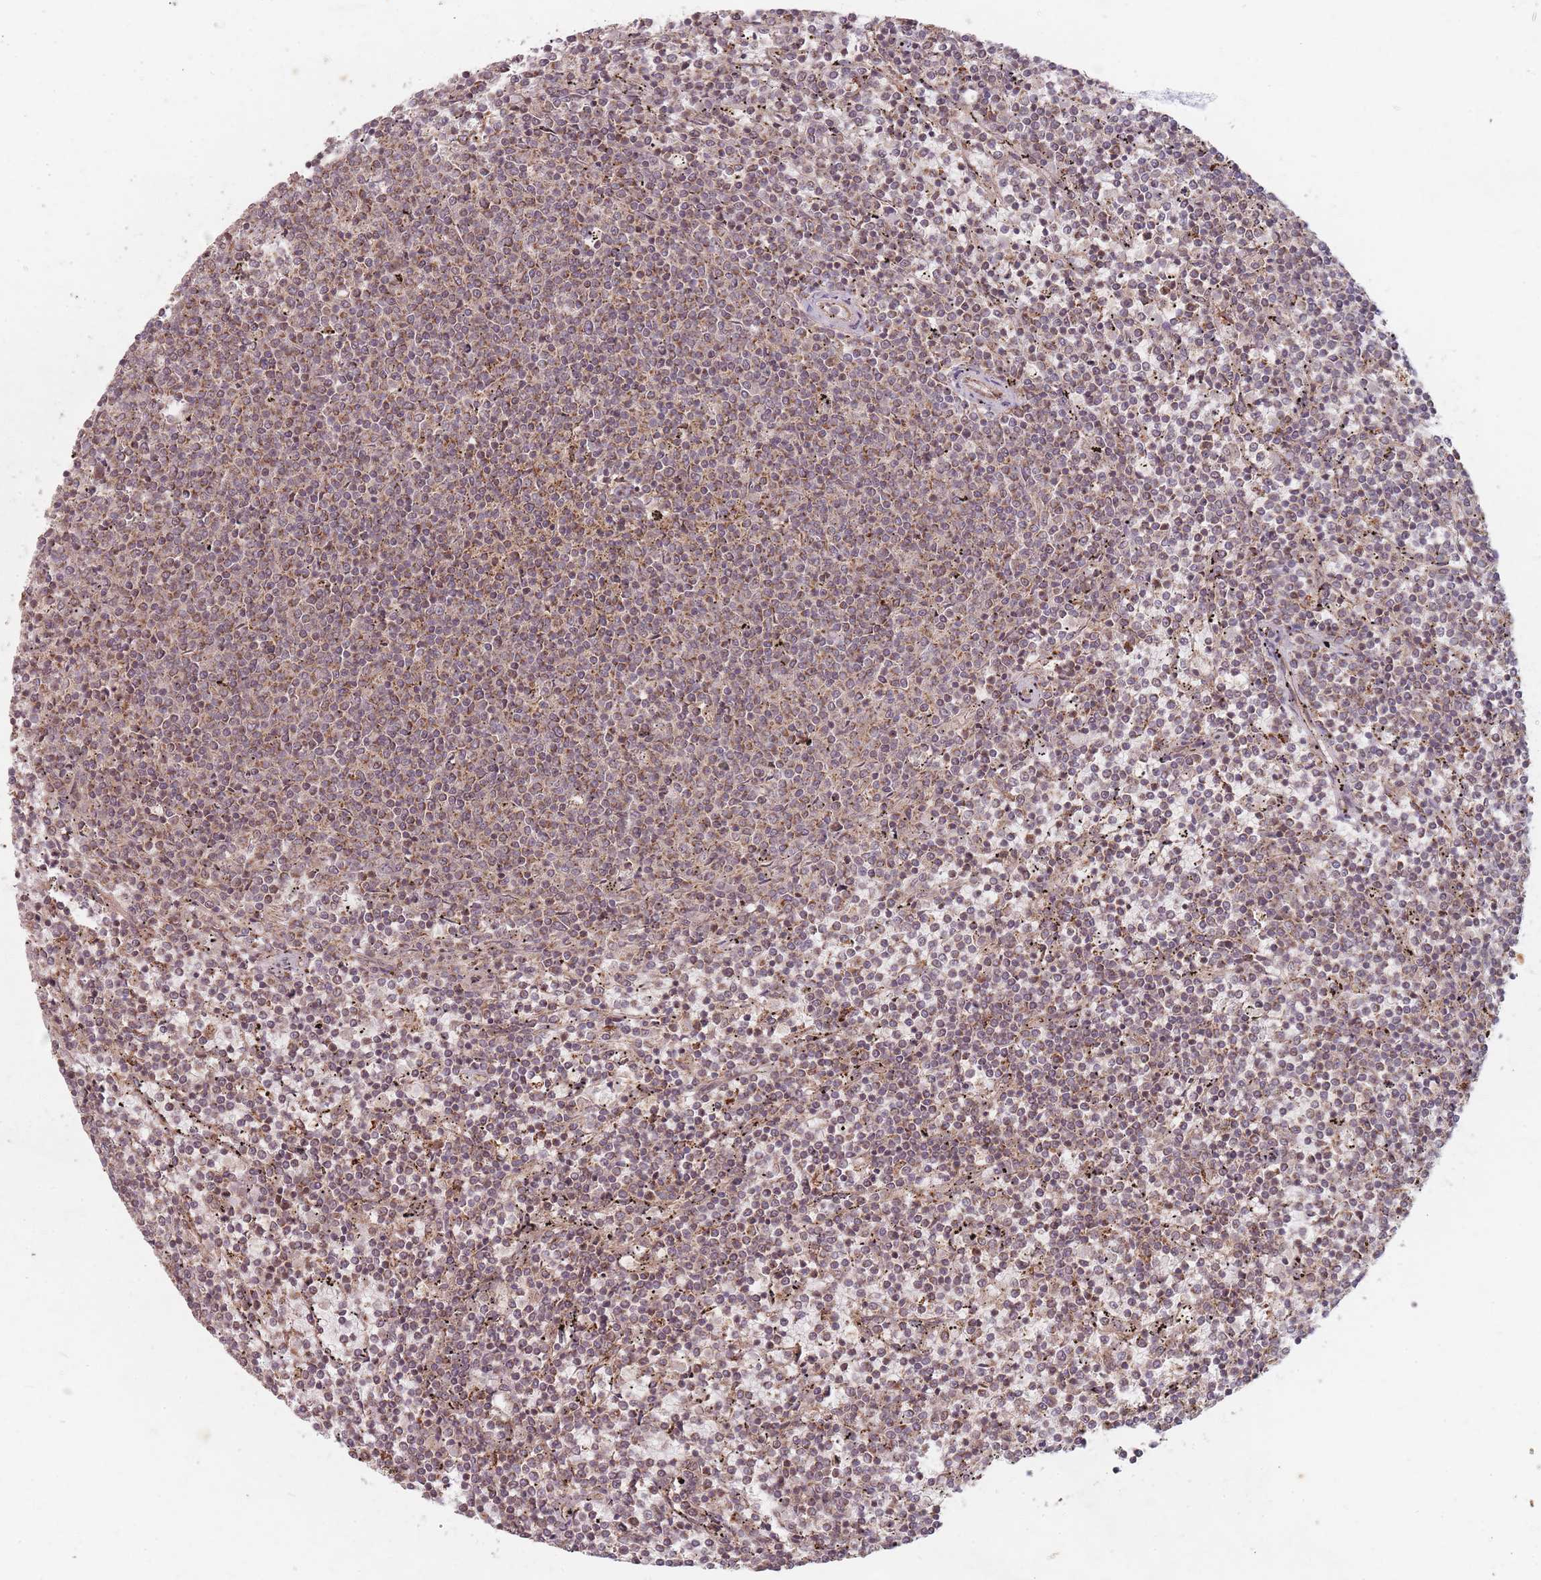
{"staining": {"intensity": "weak", "quantity": ">75%", "location": "cytoplasmic/membranous"}, "tissue": "lymphoma", "cell_type": "Tumor cells", "image_type": "cancer", "snomed": [{"axis": "morphology", "description": "Malignant lymphoma, non-Hodgkin's type, Low grade"}, {"axis": "topography", "description": "Spleen"}], "caption": "Tumor cells exhibit low levels of weak cytoplasmic/membranous expression in approximately >75% of cells in low-grade malignant lymphoma, non-Hodgkin's type.", "gene": "RADX", "patient": {"sex": "female", "age": 50}}